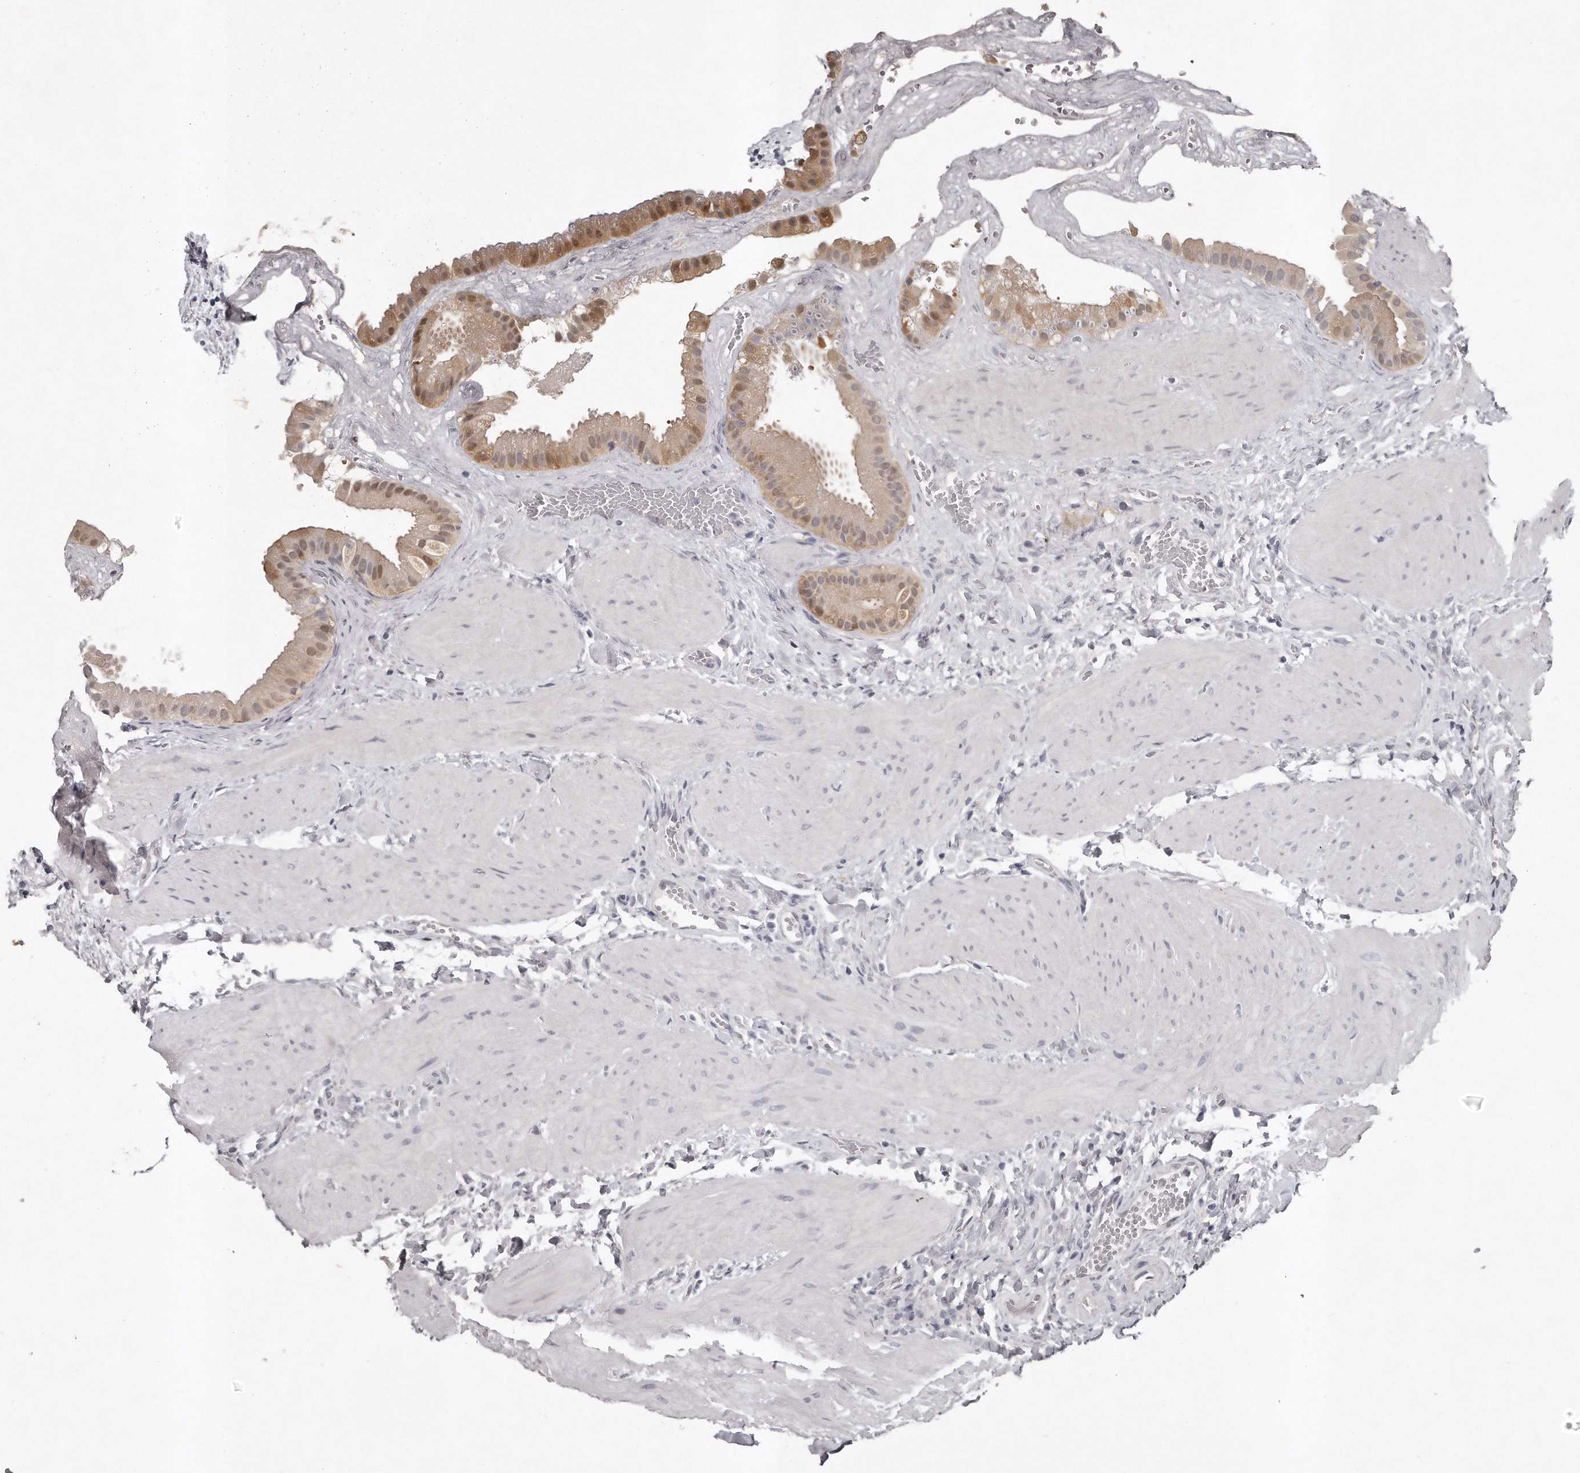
{"staining": {"intensity": "moderate", "quantity": "25%-75%", "location": "cytoplasmic/membranous,nuclear"}, "tissue": "gallbladder", "cell_type": "Glandular cells", "image_type": "normal", "snomed": [{"axis": "morphology", "description": "Normal tissue, NOS"}, {"axis": "topography", "description": "Gallbladder"}], "caption": "Brown immunohistochemical staining in unremarkable human gallbladder displays moderate cytoplasmic/membranous,nuclear staining in approximately 25%-75% of glandular cells. (DAB (3,3'-diaminobenzidine) IHC, brown staining for protein, blue staining for nuclei).", "gene": "GGCT", "patient": {"sex": "male", "age": 55}}